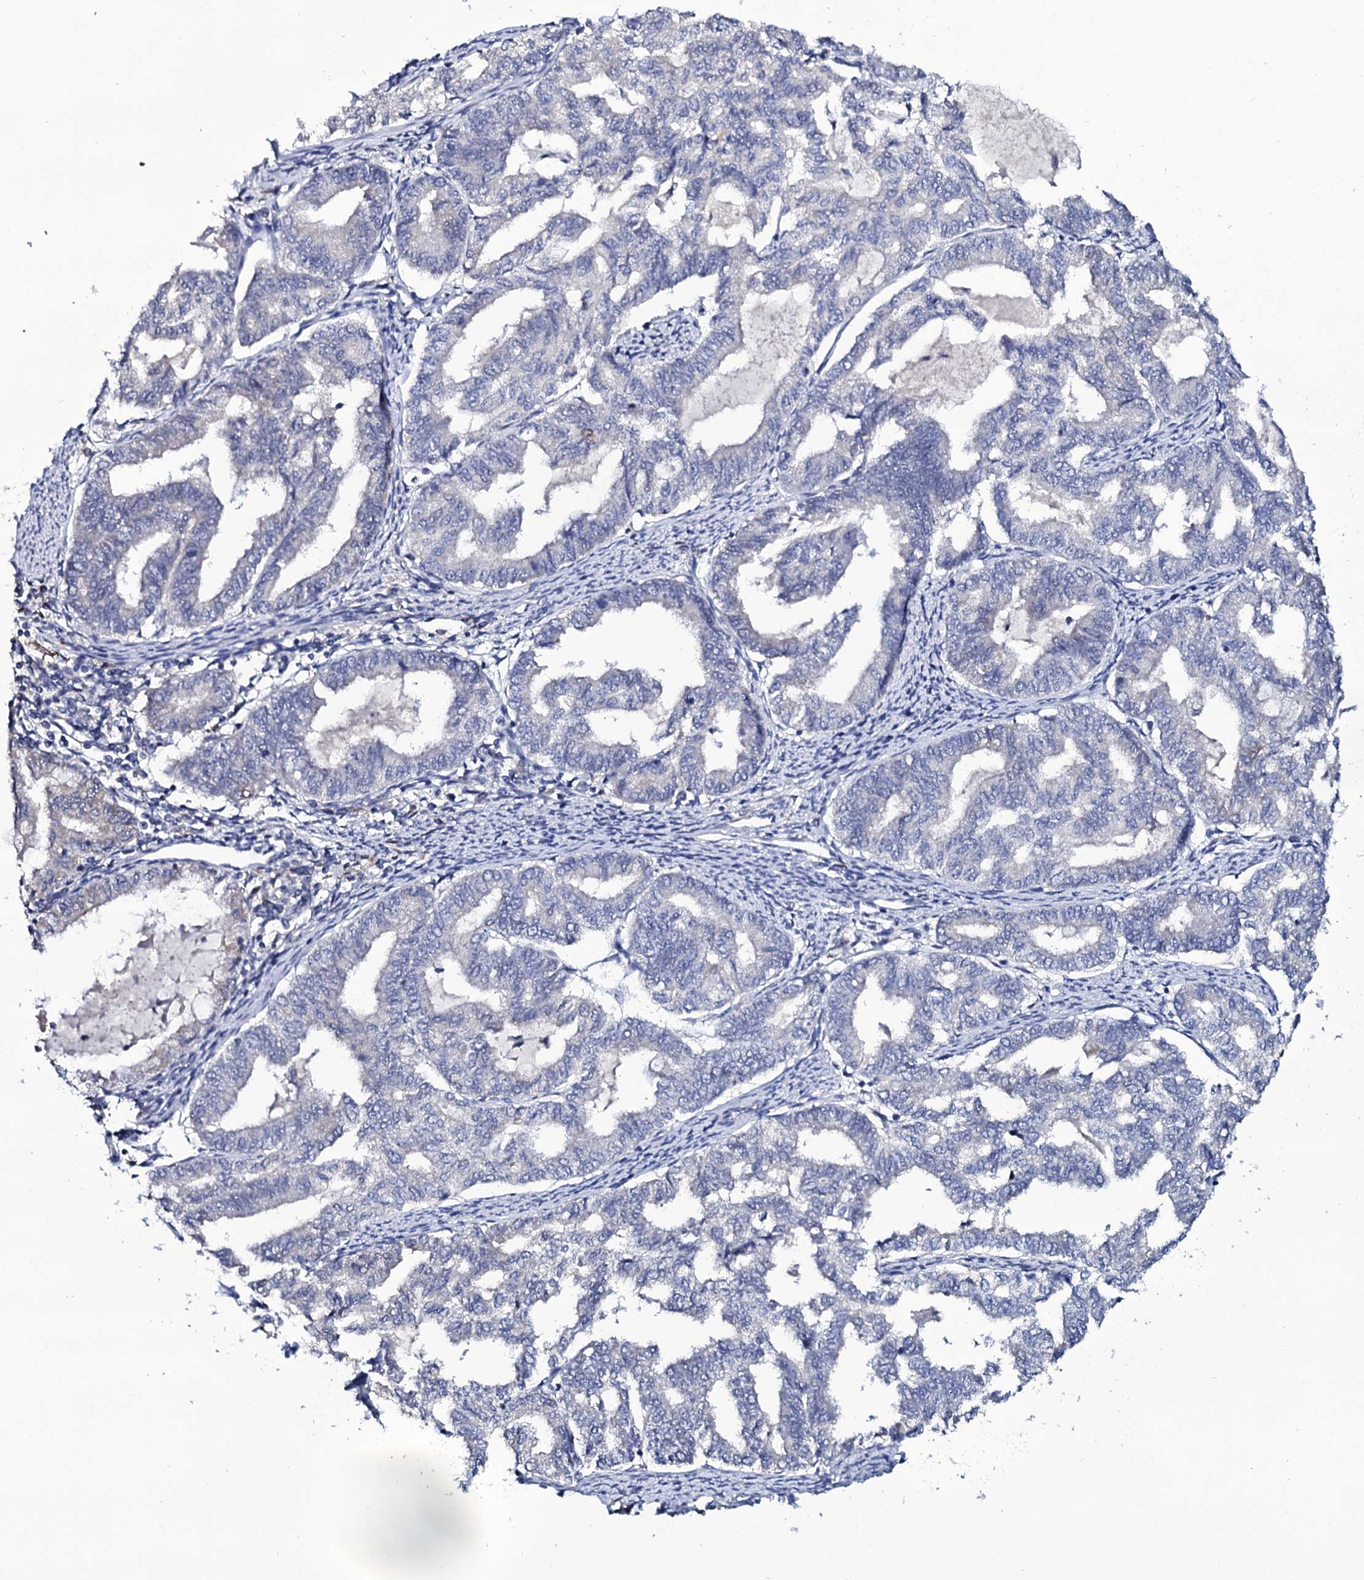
{"staining": {"intensity": "negative", "quantity": "none", "location": "none"}, "tissue": "endometrial cancer", "cell_type": "Tumor cells", "image_type": "cancer", "snomed": [{"axis": "morphology", "description": "Adenocarcinoma, NOS"}, {"axis": "topography", "description": "Endometrium"}], "caption": "High power microscopy micrograph of an immunohistochemistry photomicrograph of adenocarcinoma (endometrial), revealing no significant staining in tumor cells.", "gene": "BCL2L14", "patient": {"sex": "female", "age": 79}}